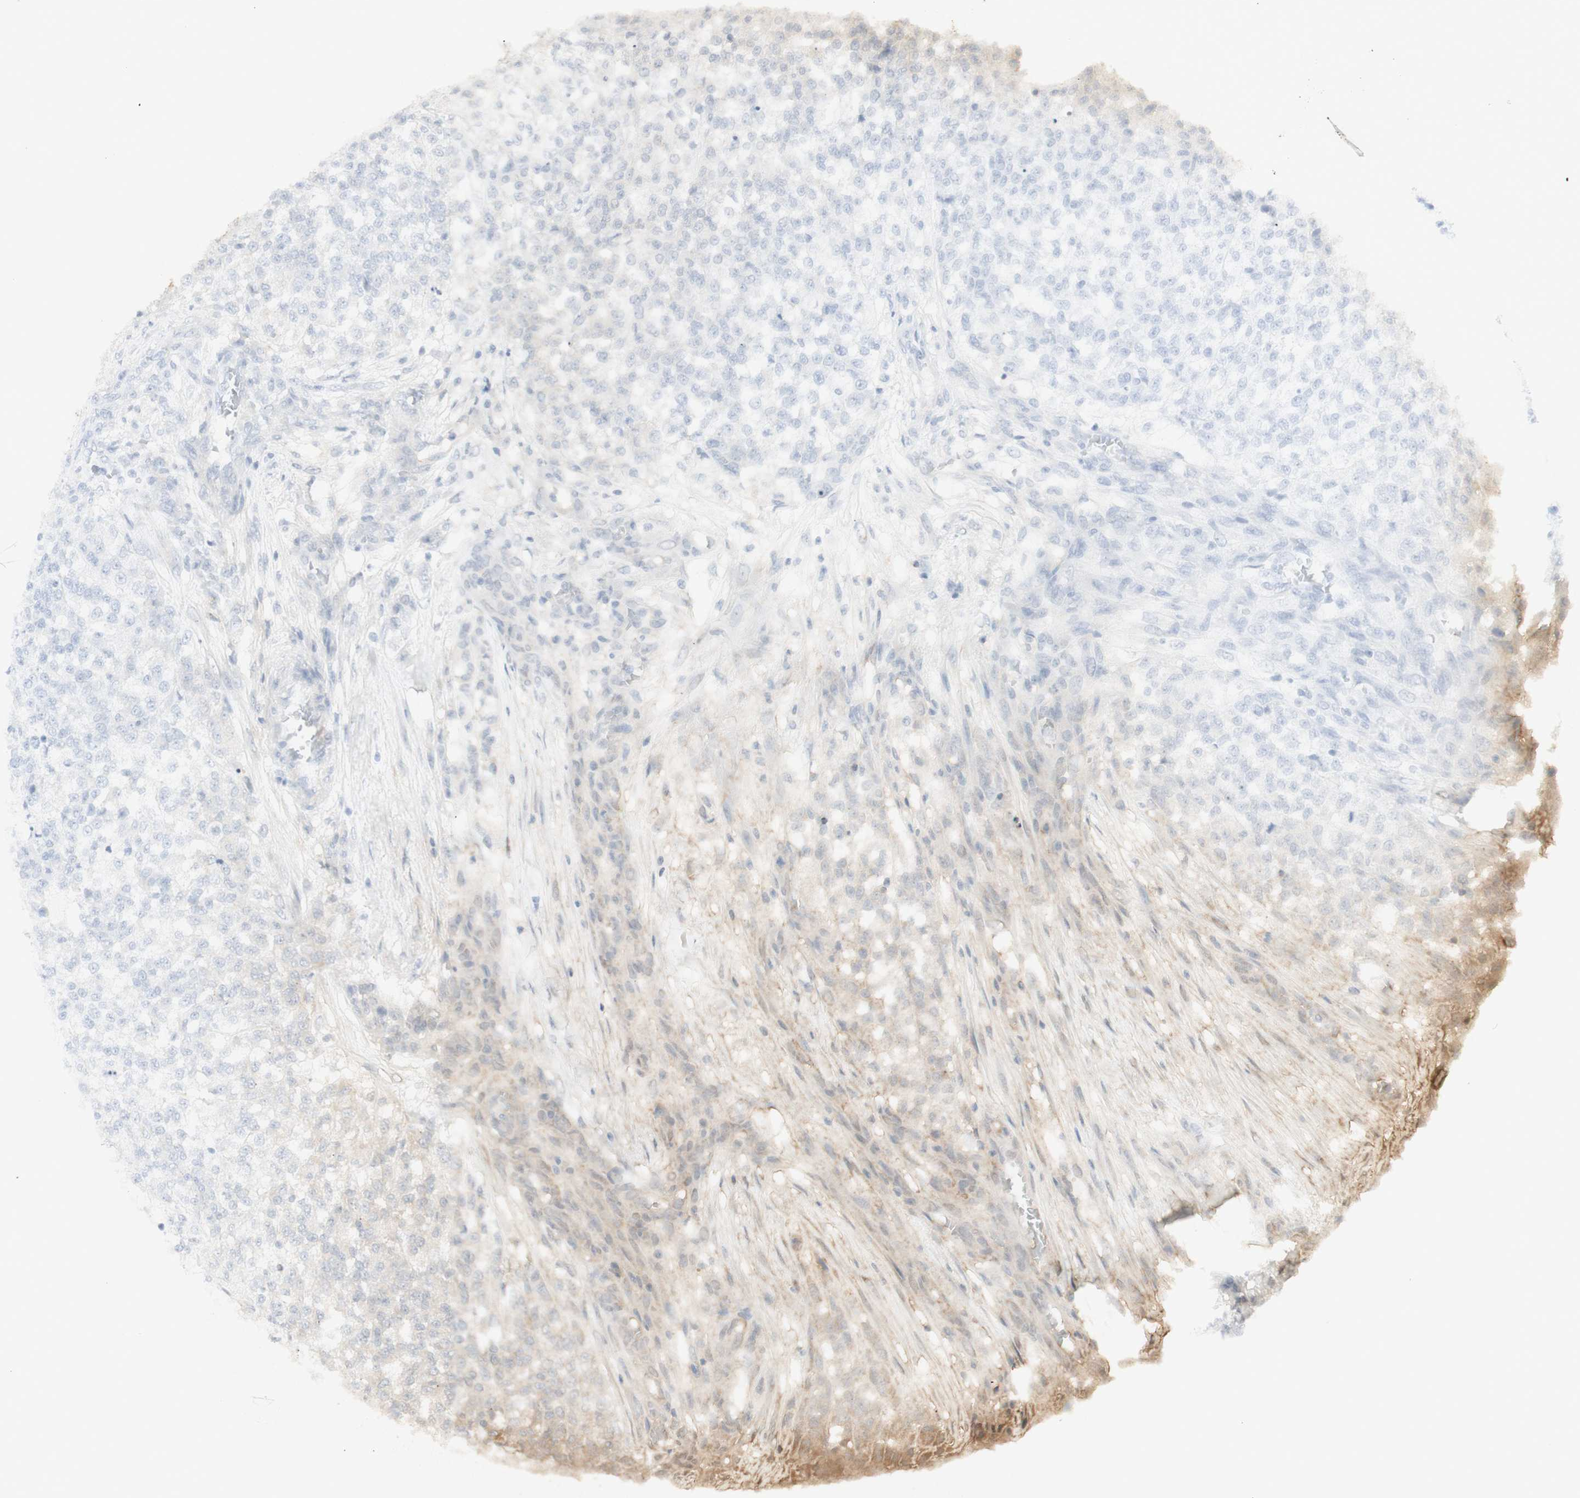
{"staining": {"intensity": "negative", "quantity": "none", "location": "none"}, "tissue": "testis cancer", "cell_type": "Tumor cells", "image_type": "cancer", "snomed": [{"axis": "morphology", "description": "Seminoma, NOS"}, {"axis": "topography", "description": "Testis"}], "caption": "A high-resolution micrograph shows IHC staining of testis cancer, which displays no significant staining in tumor cells. The staining was performed using DAB to visualize the protein expression in brown, while the nuclei were stained in blue with hematoxylin (Magnification: 20x).", "gene": "NDST4", "patient": {"sex": "male", "age": 59}}